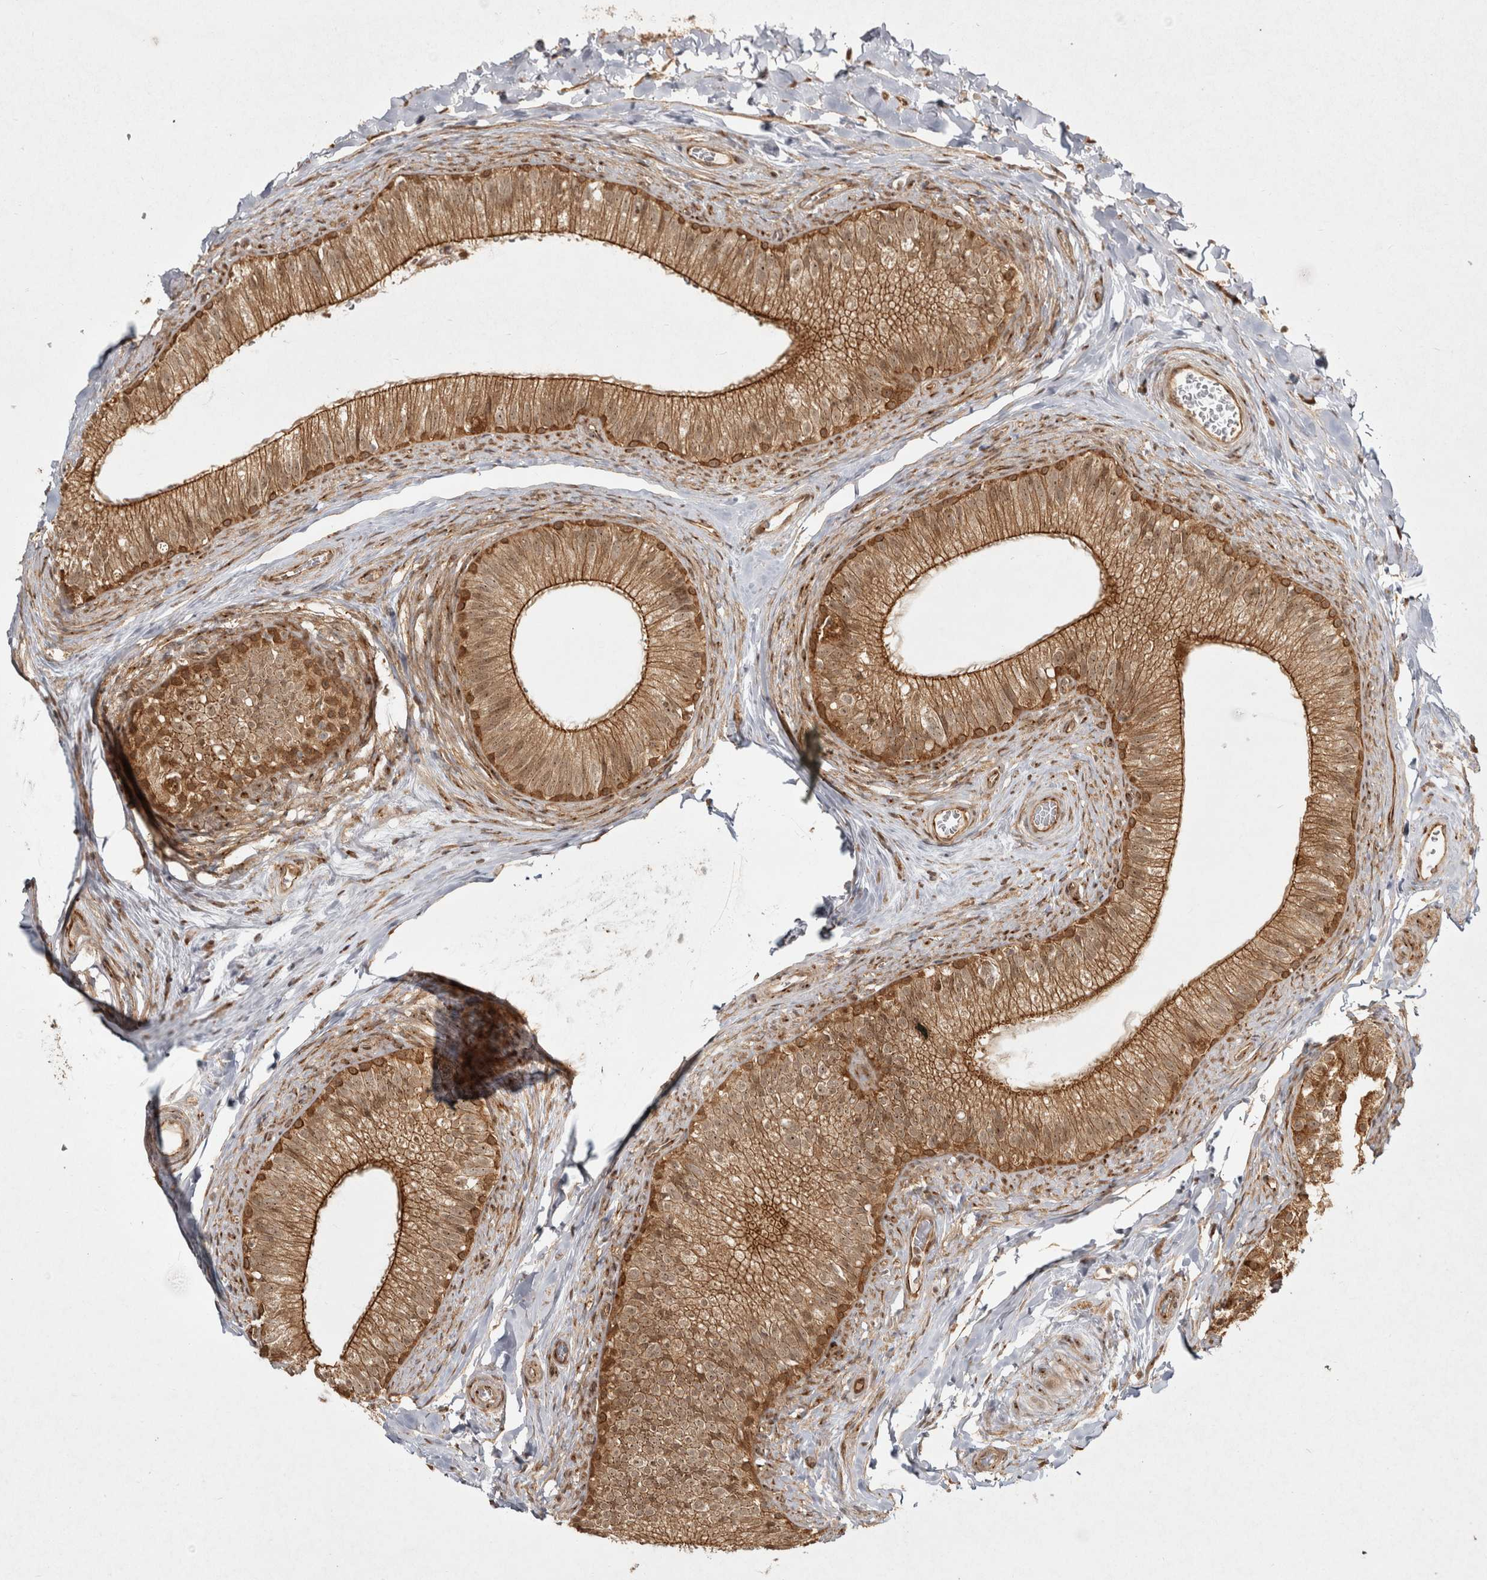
{"staining": {"intensity": "moderate", "quantity": ">75%", "location": "cytoplasmic/membranous"}, "tissue": "epididymis", "cell_type": "Glandular cells", "image_type": "normal", "snomed": [{"axis": "morphology", "description": "Normal tissue, NOS"}, {"axis": "topography", "description": "Epididymis"}], "caption": "Epididymis stained with immunohistochemistry (IHC) exhibits moderate cytoplasmic/membranous positivity in about >75% of glandular cells.", "gene": "CAMSAP2", "patient": {"sex": "male", "age": 49}}